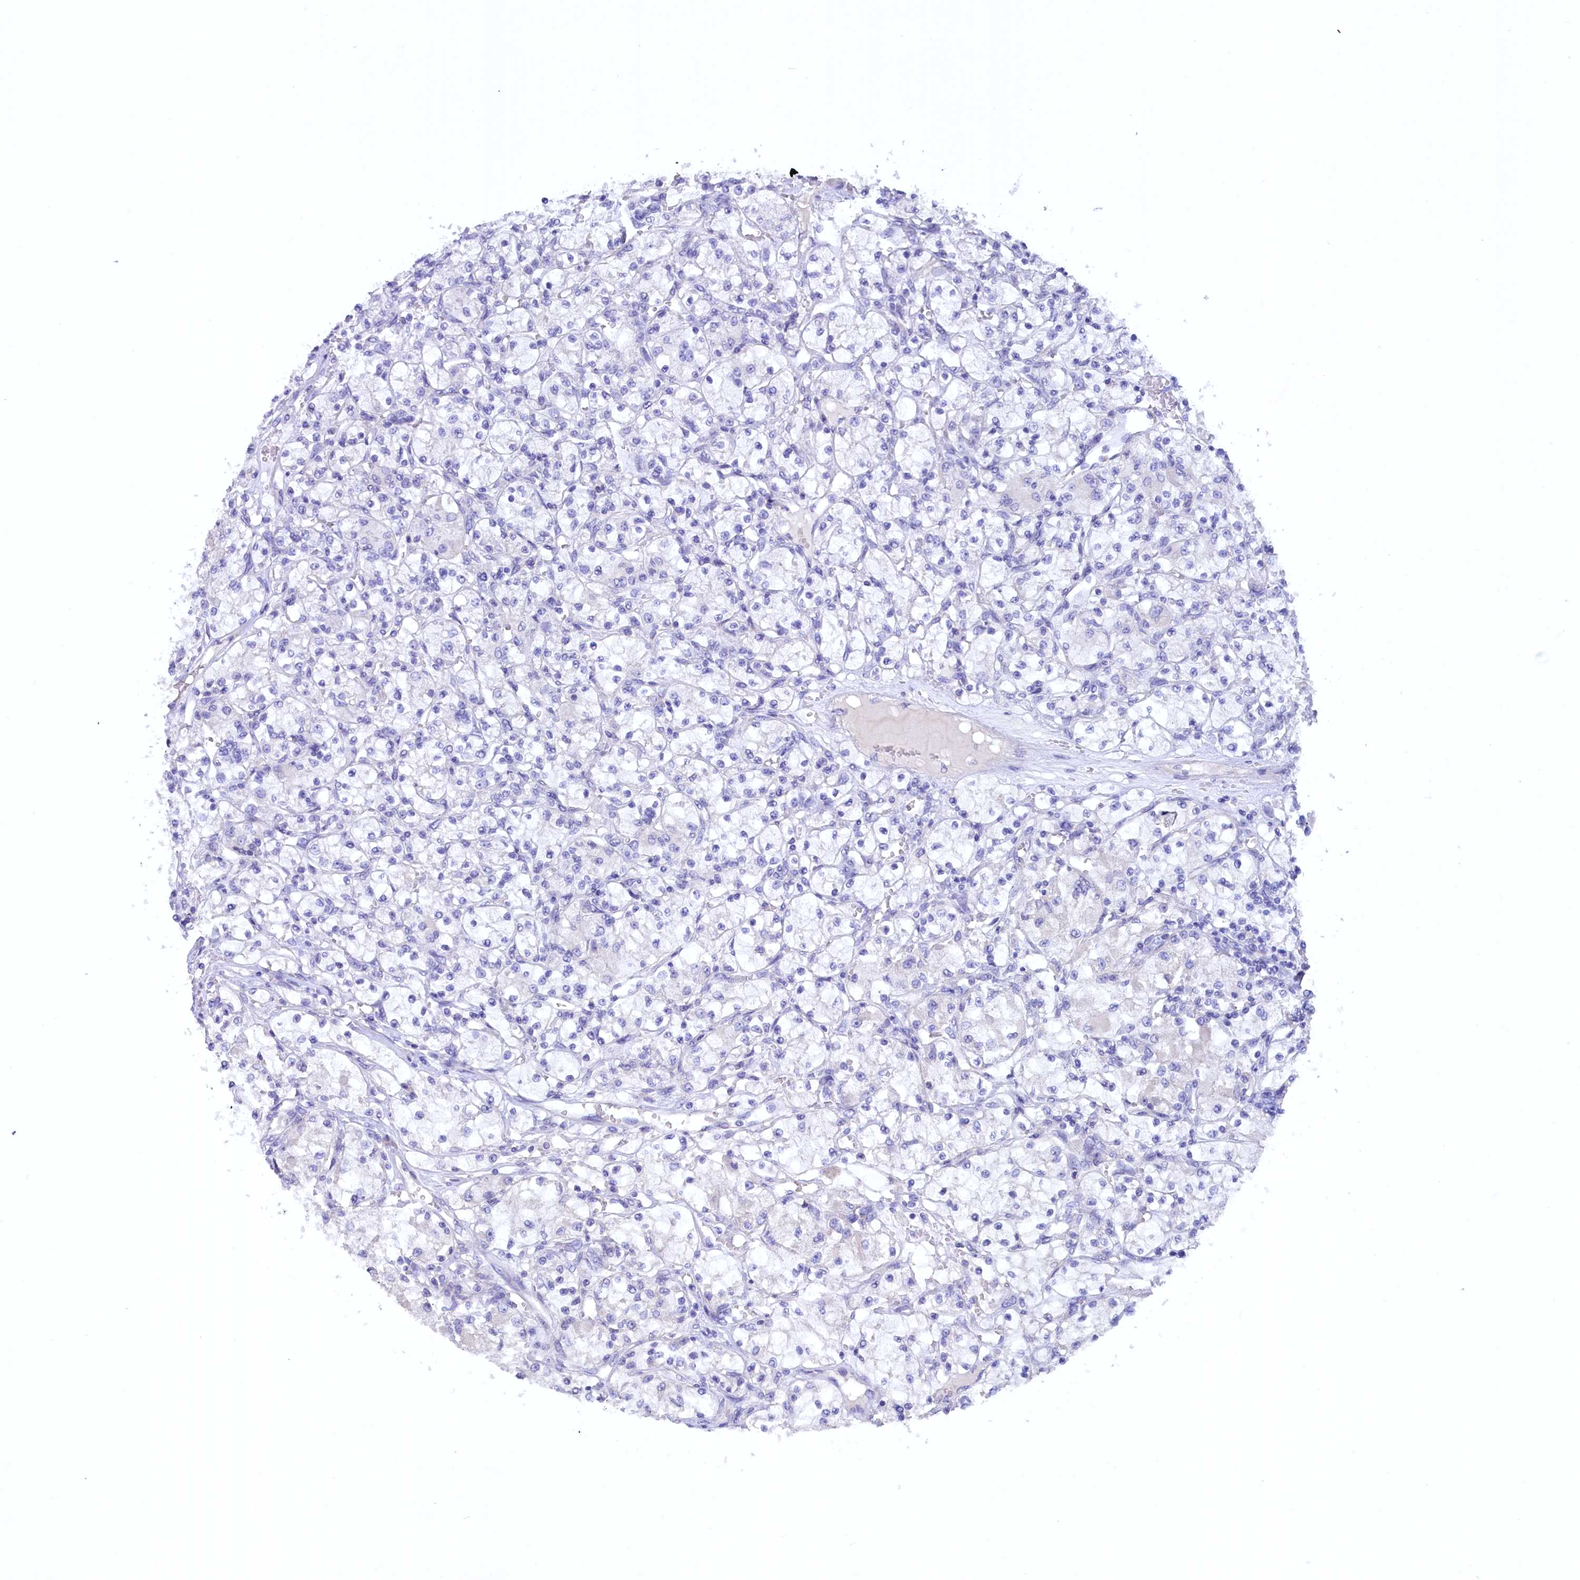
{"staining": {"intensity": "negative", "quantity": "none", "location": "none"}, "tissue": "renal cancer", "cell_type": "Tumor cells", "image_type": "cancer", "snomed": [{"axis": "morphology", "description": "Adenocarcinoma, NOS"}, {"axis": "topography", "description": "Kidney"}], "caption": "Human renal cancer (adenocarcinoma) stained for a protein using immunohistochemistry shows no staining in tumor cells.", "gene": "ZSWIM4", "patient": {"sex": "female", "age": 59}}